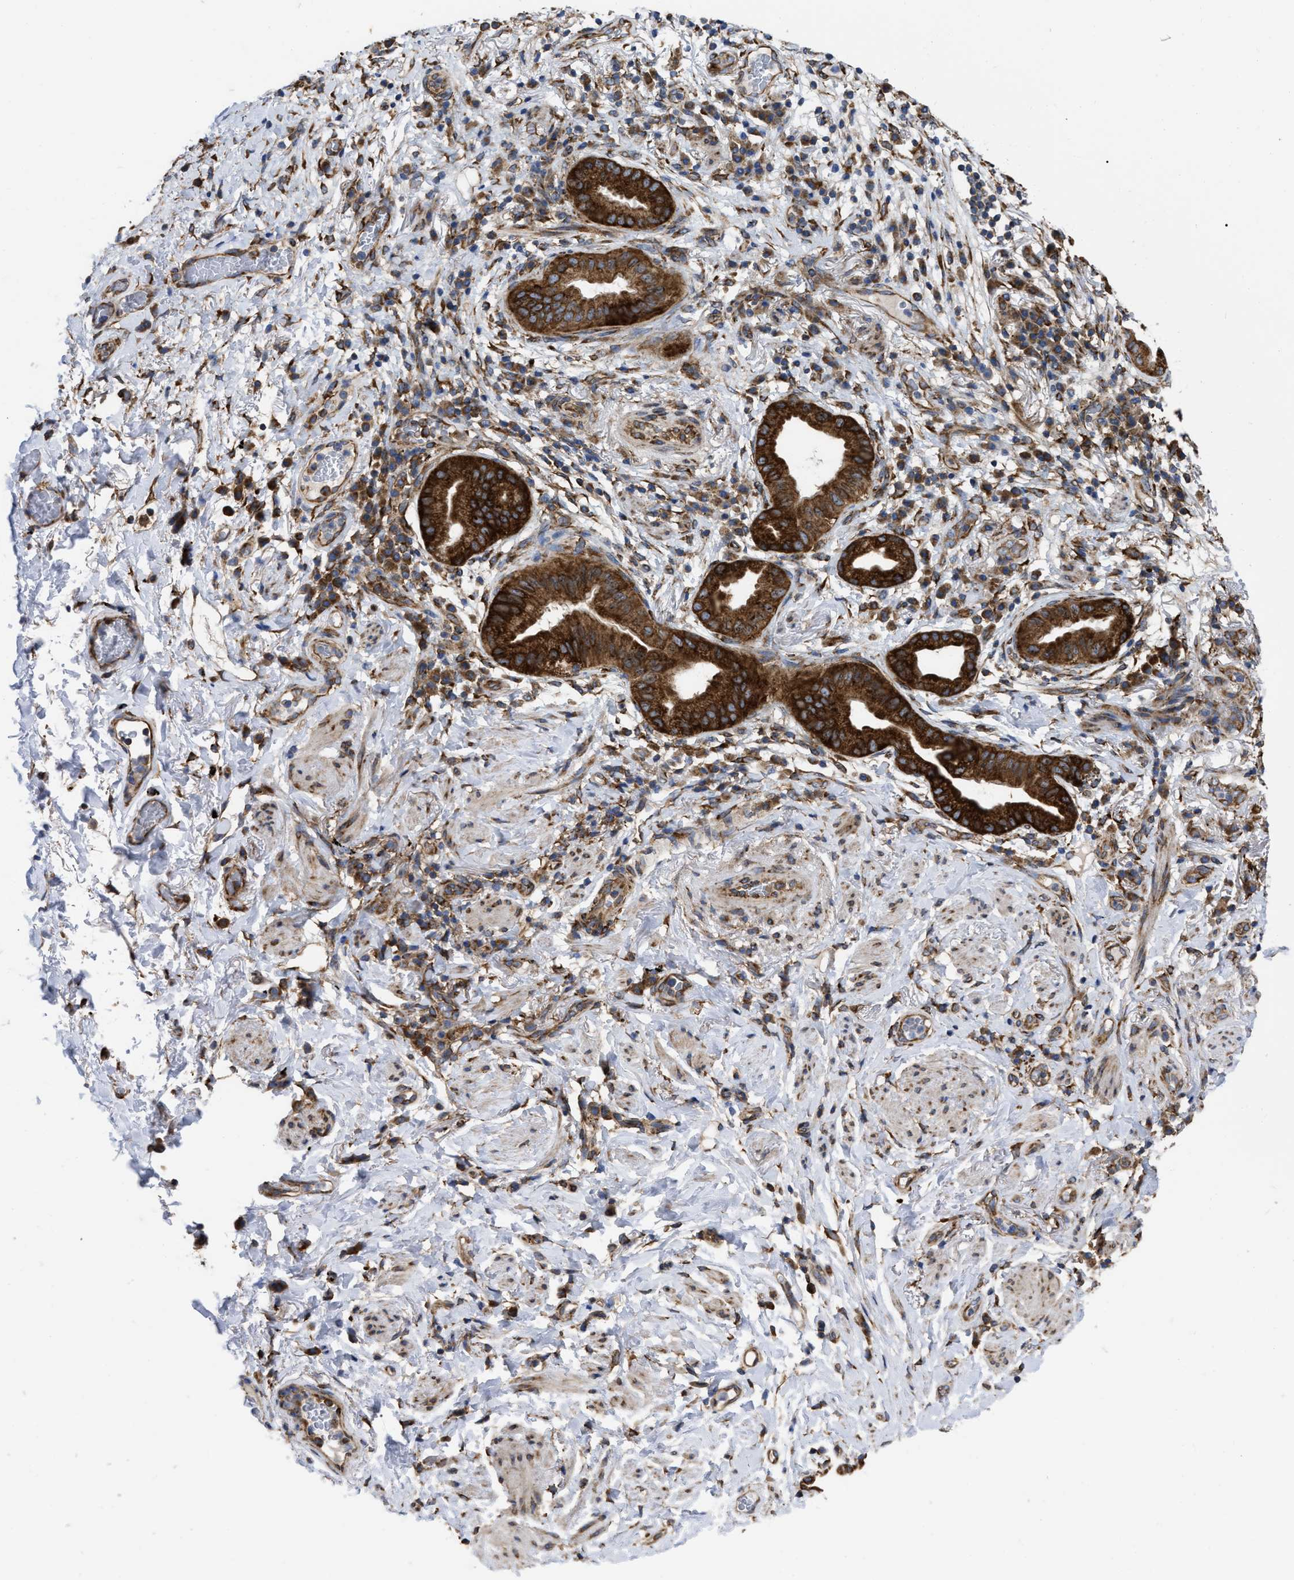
{"staining": {"intensity": "strong", "quantity": ">75%", "location": "cytoplasmic/membranous"}, "tissue": "lung cancer", "cell_type": "Tumor cells", "image_type": "cancer", "snomed": [{"axis": "morphology", "description": "Normal tissue, NOS"}, {"axis": "morphology", "description": "Adenocarcinoma, NOS"}, {"axis": "topography", "description": "Bronchus"}, {"axis": "topography", "description": "Lung"}], "caption": "Tumor cells exhibit strong cytoplasmic/membranous positivity in about >75% of cells in lung adenocarcinoma.", "gene": "FAM120A", "patient": {"sex": "female", "age": 70}}